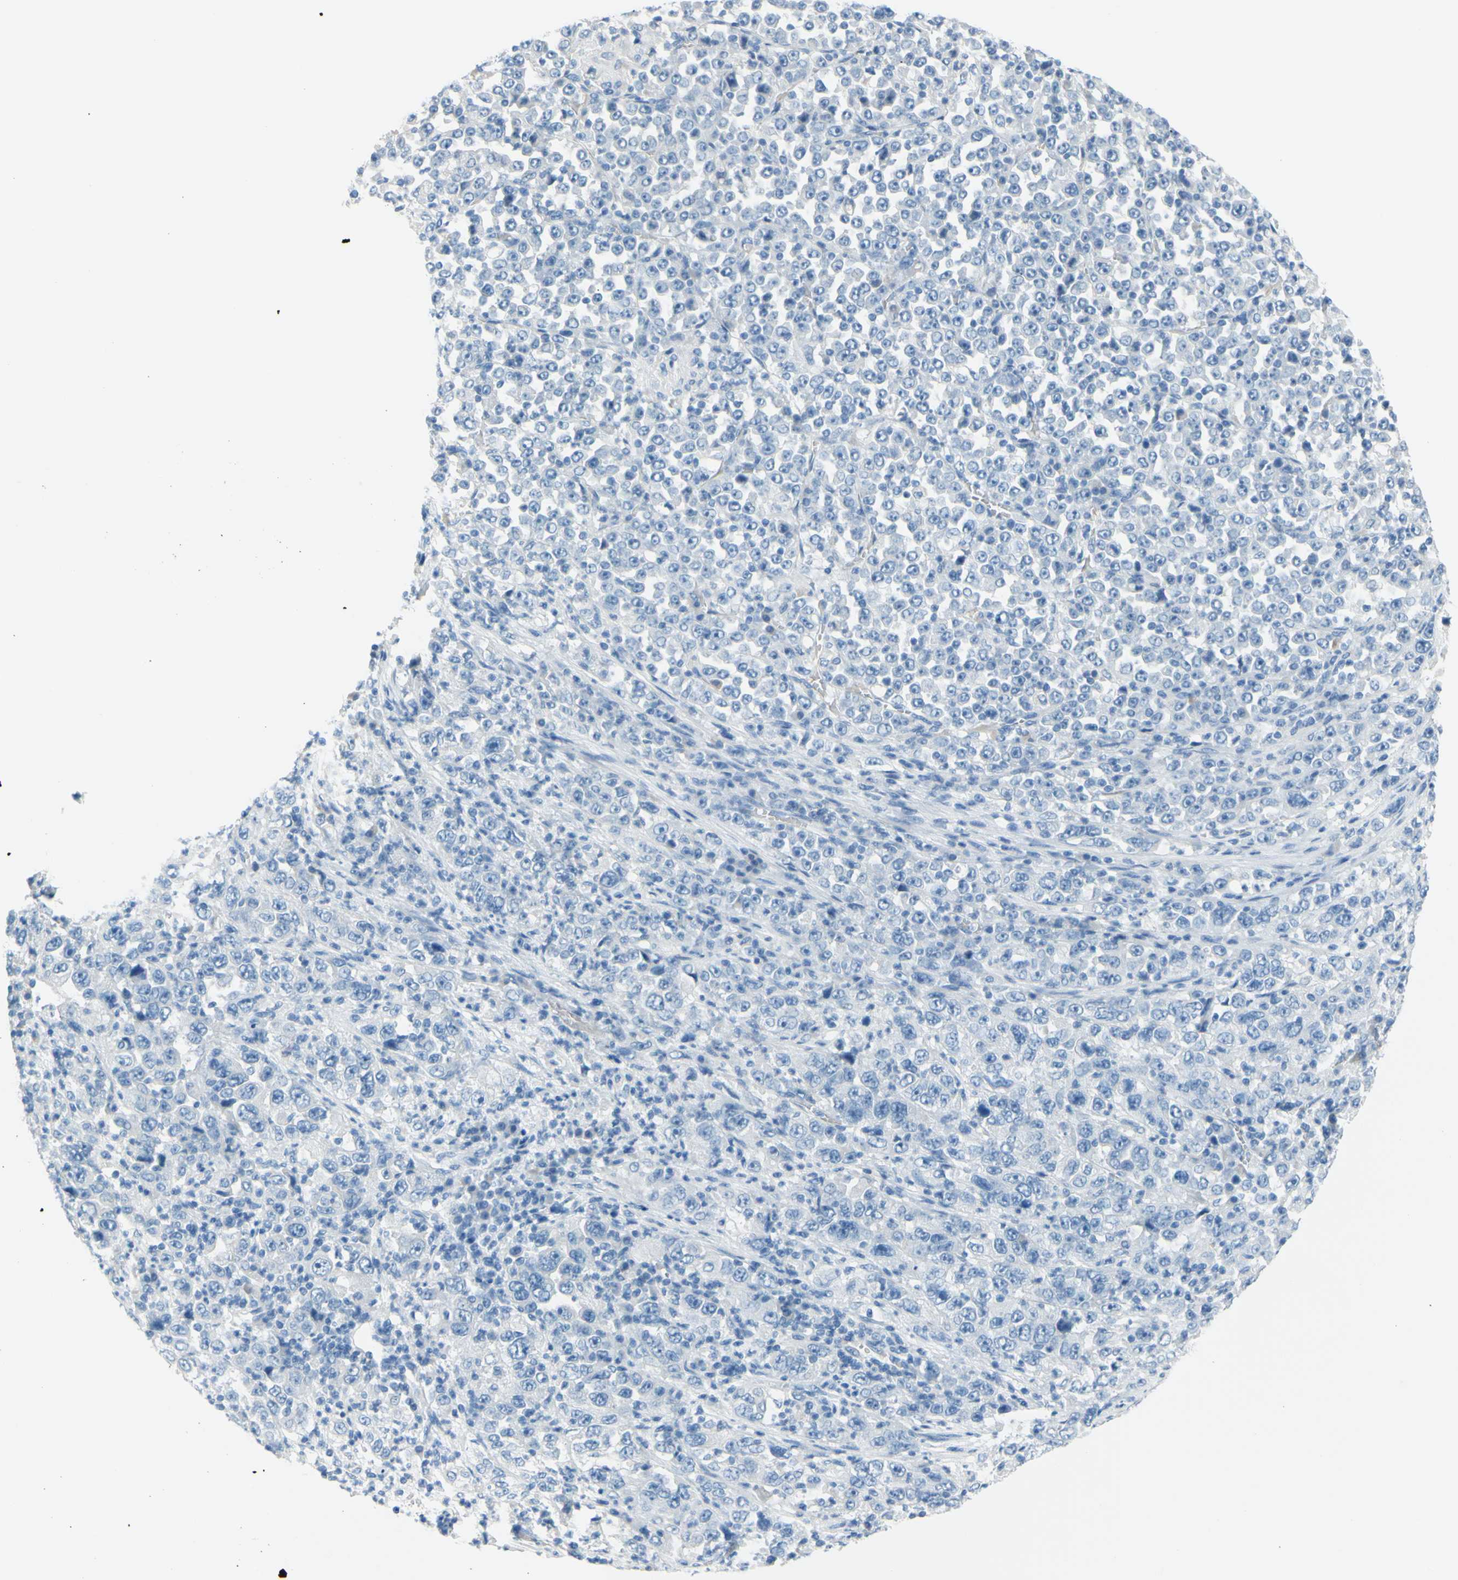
{"staining": {"intensity": "negative", "quantity": "none", "location": "none"}, "tissue": "stomach cancer", "cell_type": "Tumor cells", "image_type": "cancer", "snomed": [{"axis": "morphology", "description": "Normal tissue, NOS"}, {"axis": "morphology", "description": "Adenocarcinoma, NOS"}, {"axis": "topography", "description": "Stomach, upper"}, {"axis": "topography", "description": "Stomach"}], "caption": "Tumor cells show no significant protein positivity in stomach adenocarcinoma.", "gene": "DCT", "patient": {"sex": "male", "age": 59}}